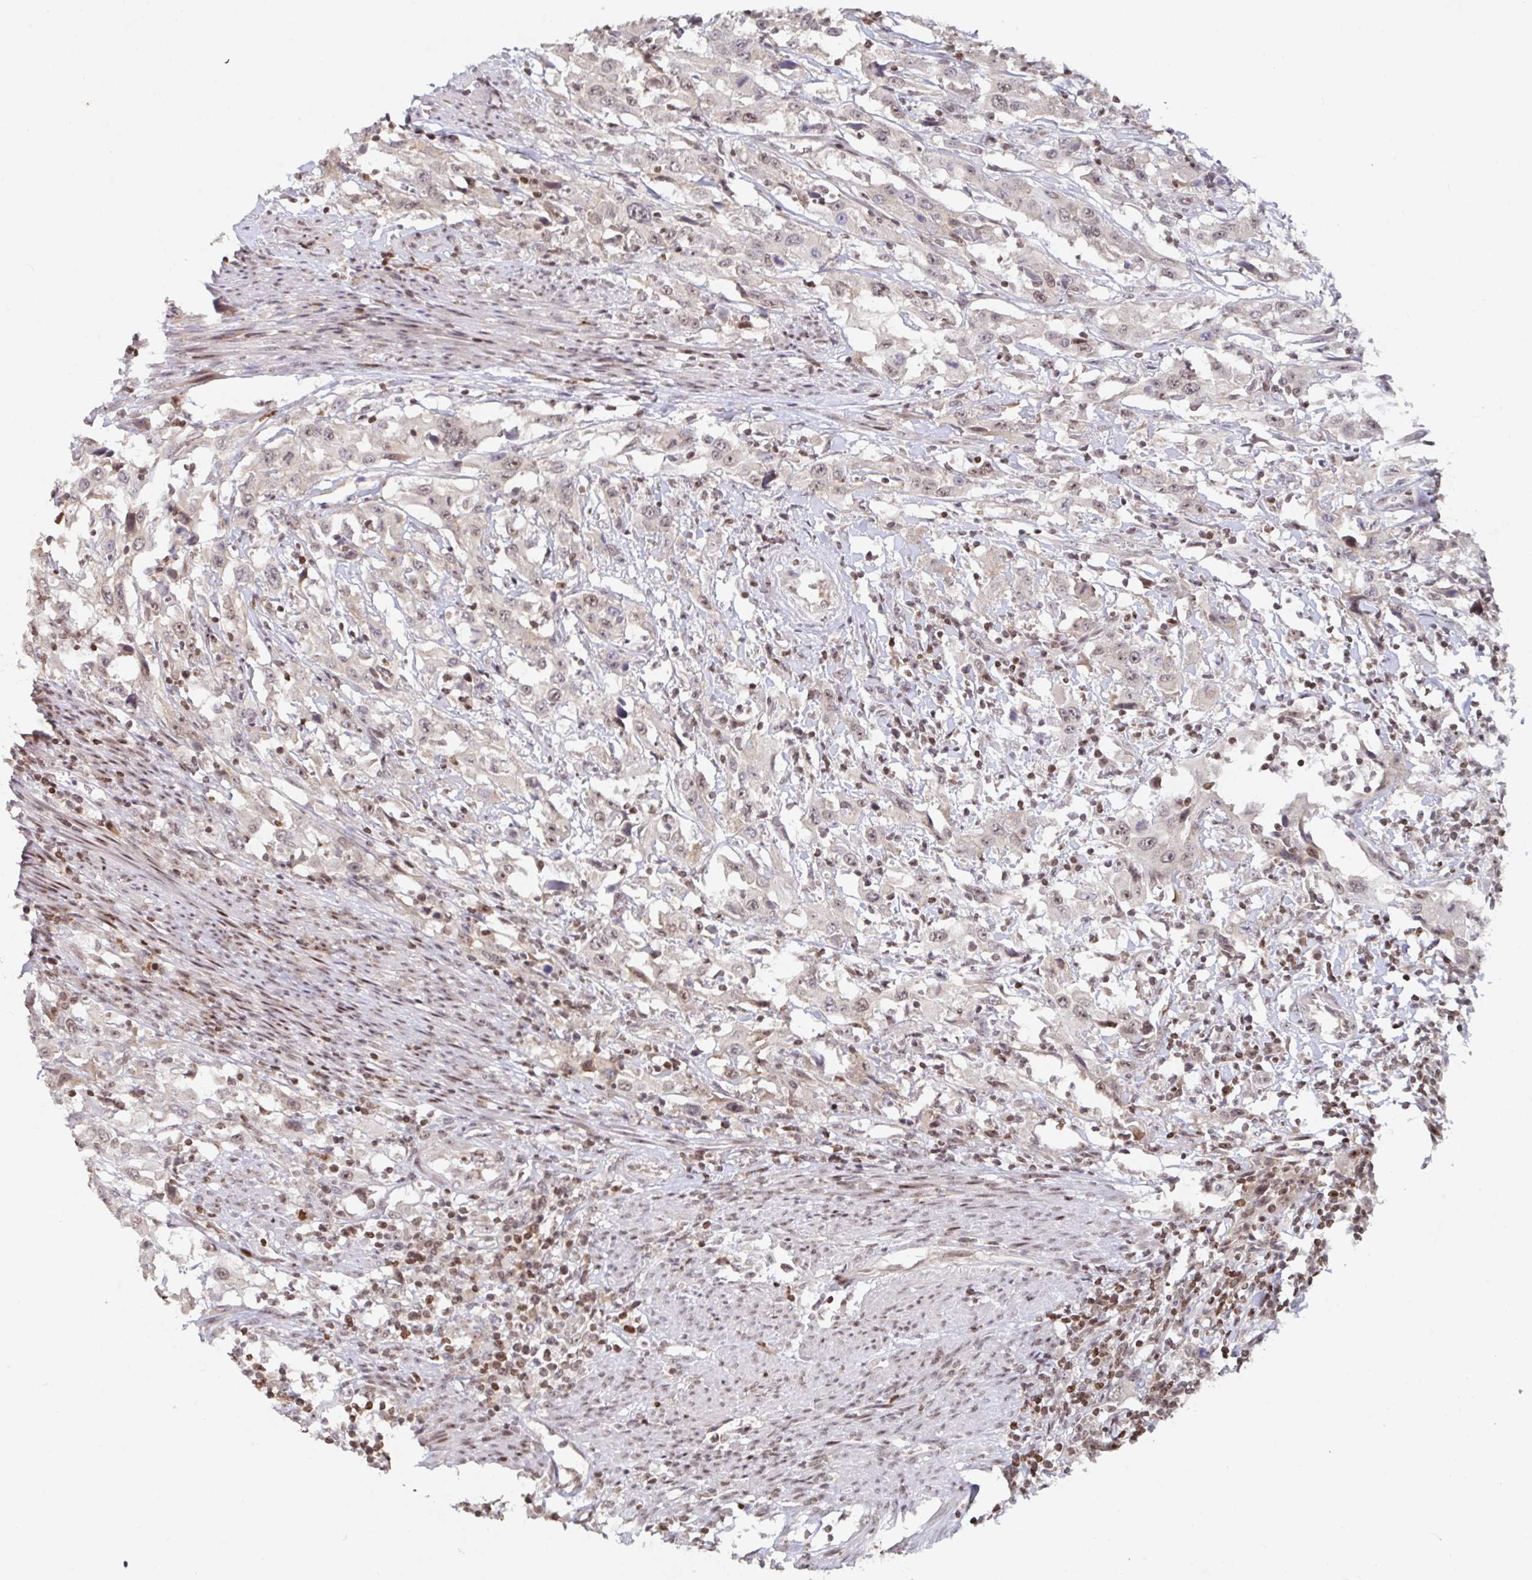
{"staining": {"intensity": "weak", "quantity": ">75%", "location": "nuclear"}, "tissue": "urothelial cancer", "cell_type": "Tumor cells", "image_type": "cancer", "snomed": [{"axis": "morphology", "description": "Urothelial carcinoma, High grade"}, {"axis": "topography", "description": "Urinary bladder"}], "caption": "Approximately >75% of tumor cells in urothelial carcinoma (high-grade) show weak nuclear protein staining as visualized by brown immunohistochemical staining.", "gene": "C19orf53", "patient": {"sex": "male", "age": 61}}